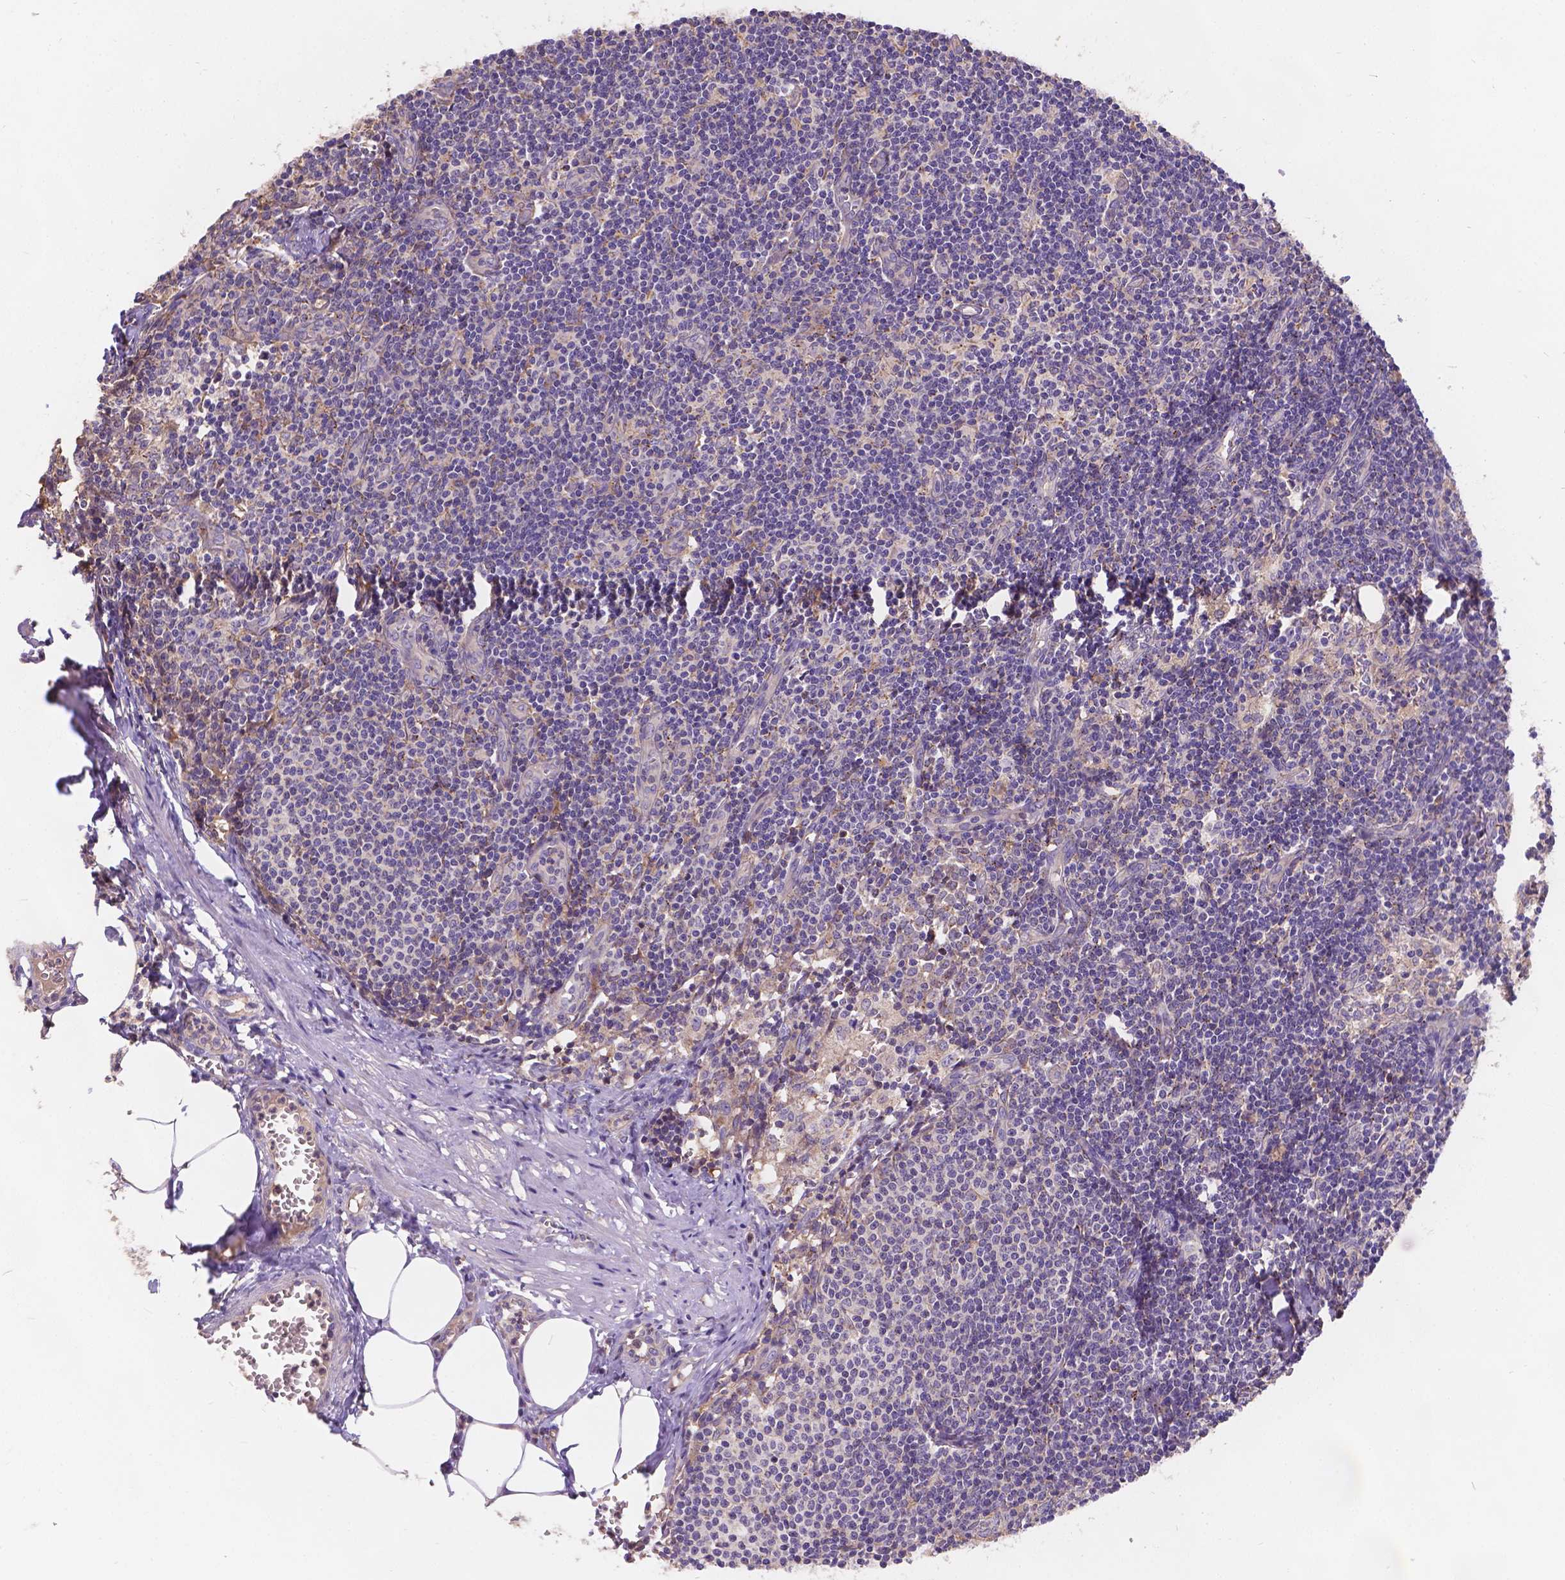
{"staining": {"intensity": "moderate", "quantity": ">75%", "location": "cytoplasmic/membranous"}, "tissue": "lymph node", "cell_type": "Germinal center cells", "image_type": "normal", "snomed": [{"axis": "morphology", "description": "Normal tissue, NOS"}, {"axis": "topography", "description": "Lymph node"}], "caption": "A photomicrograph showing moderate cytoplasmic/membranous positivity in about >75% of germinal center cells in normal lymph node, as visualized by brown immunohistochemical staining.", "gene": "CDK10", "patient": {"sex": "female", "age": 50}}